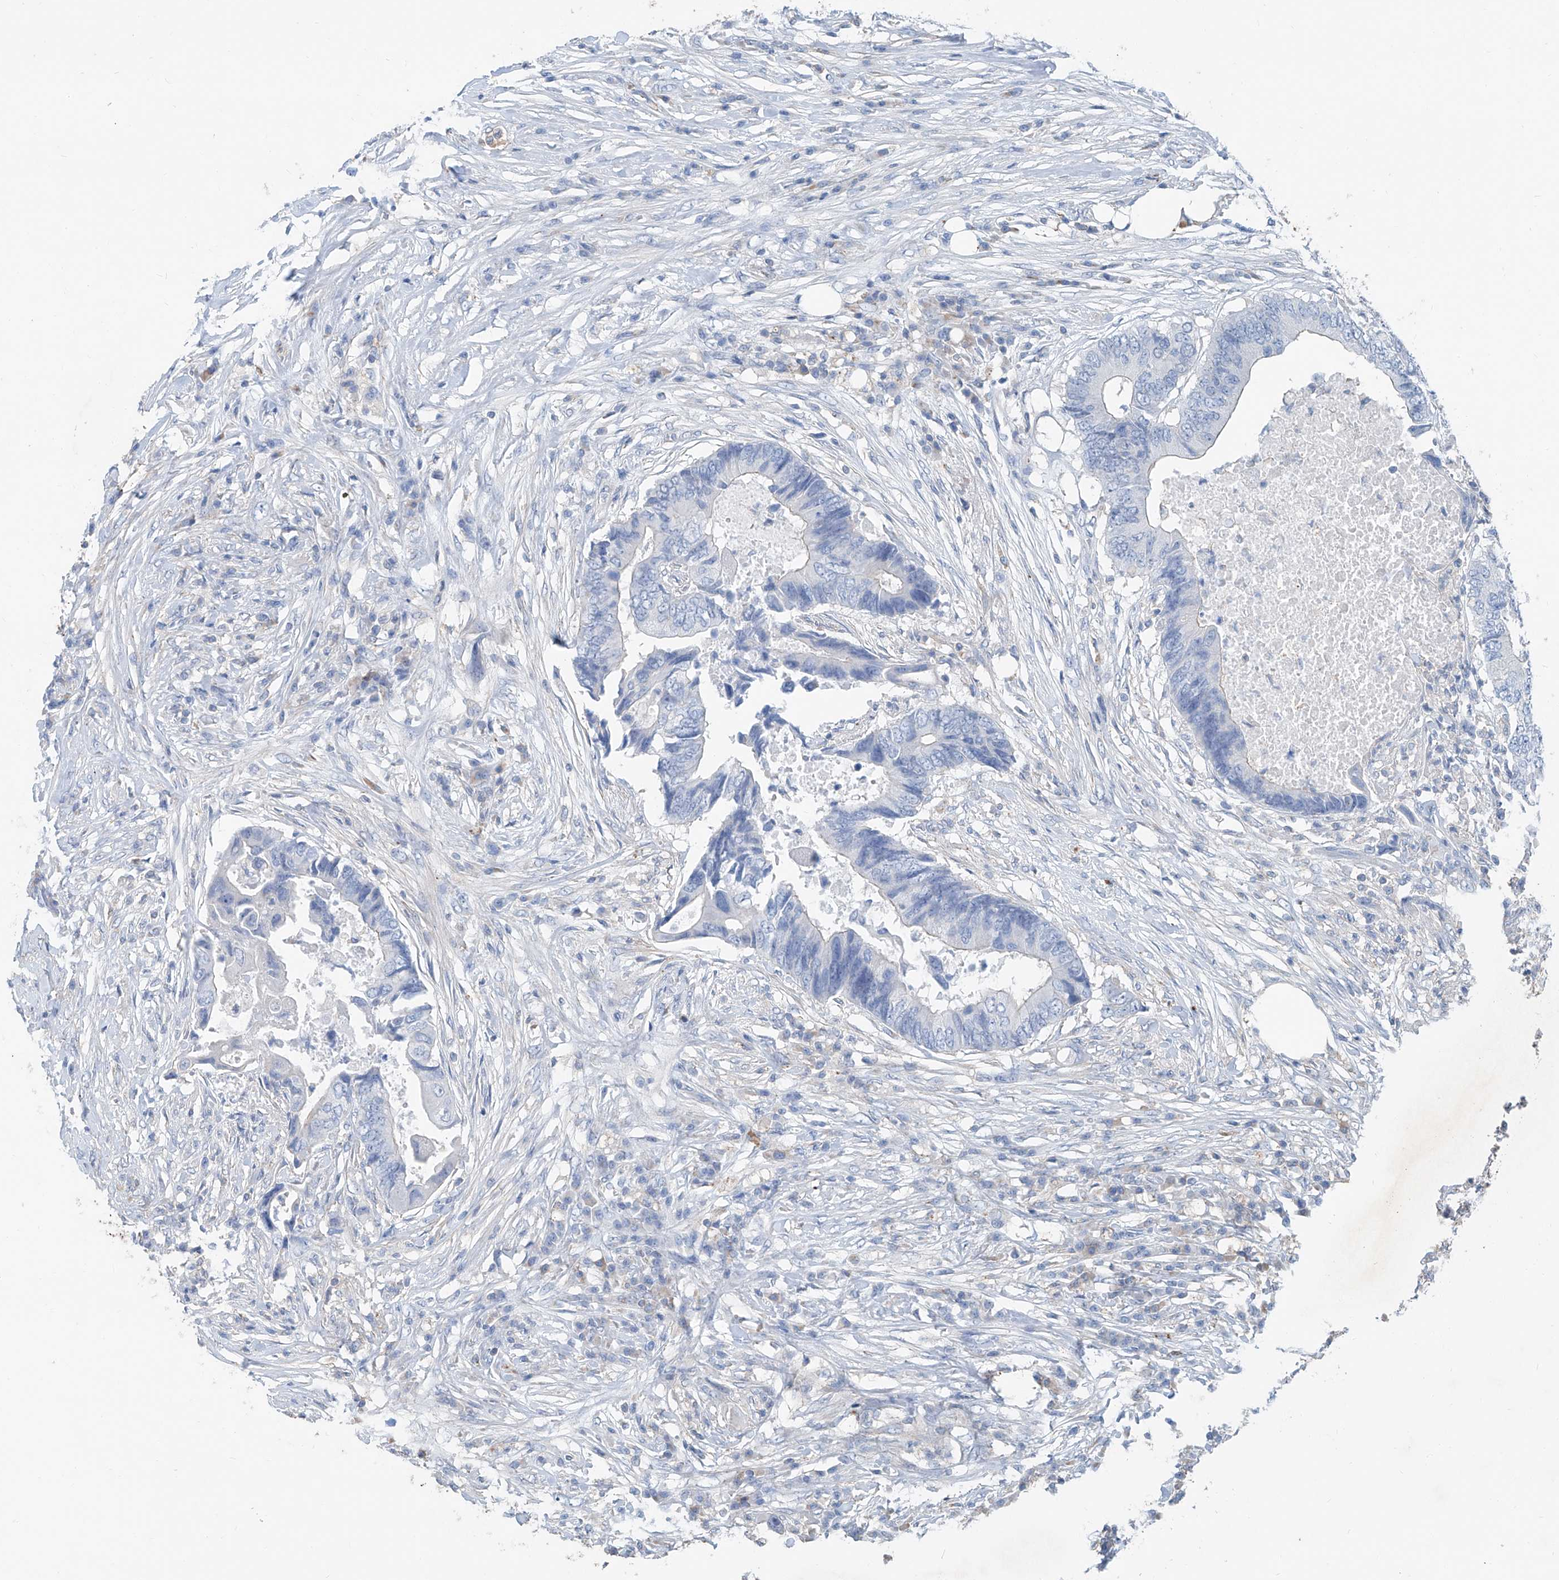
{"staining": {"intensity": "negative", "quantity": "none", "location": "none"}, "tissue": "colorectal cancer", "cell_type": "Tumor cells", "image_type": "cancer", "snomed": [{"axis": "morphology", "description": "Adenocarcinoma, NOS"}, {"axis": "topography", "description": "Colon"}], "caption": "A histopathology image of human colorectal cancer (adenocarcinoma) is negative for staining in tumor cells. Brightfield microscopy of immunohistochemistry stained with DAB (3,3'-diaminobenzidine) (brown) and hematoxylin (blue), captured at high magnification.", "gene": "ANKRD34A", "patient": {"sex": "male", "age": 71}}